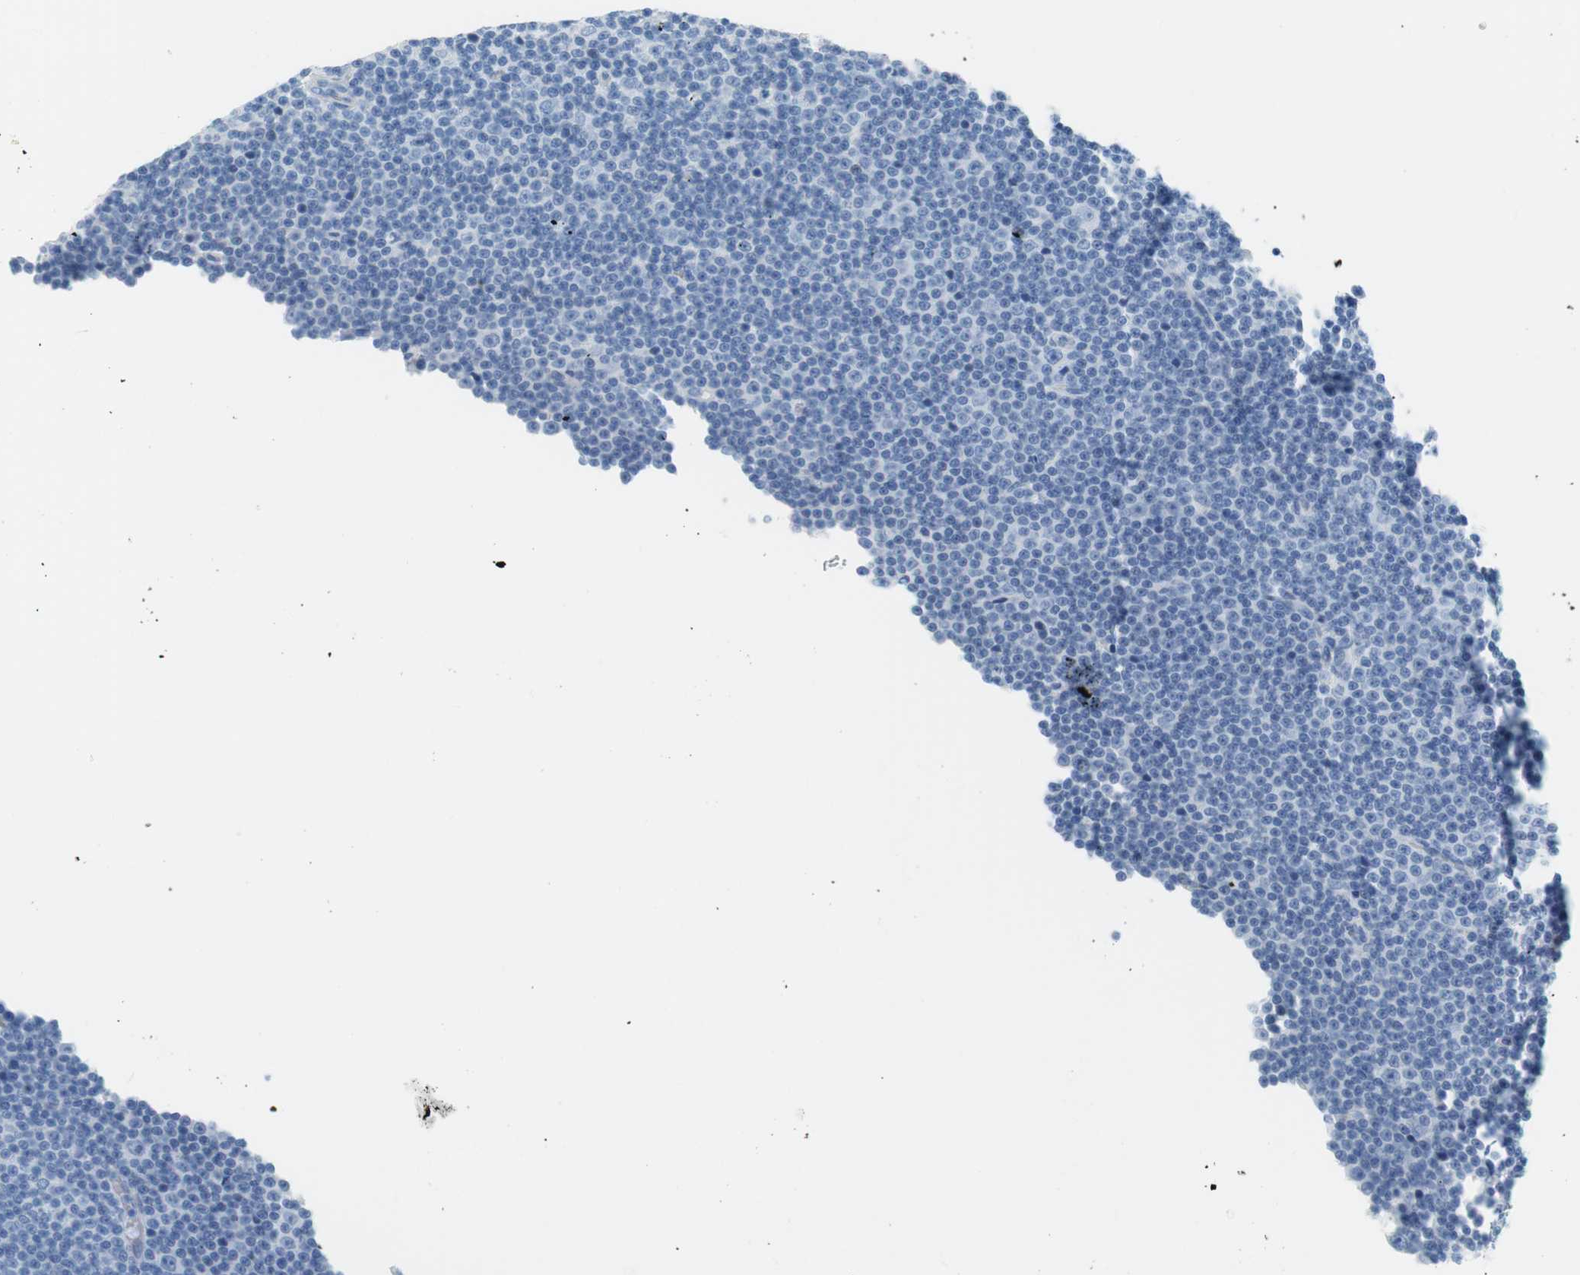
{"staining": {"intensity": "negative", "quantity": "none", "location": "none"}, "tissue": "lymphoma", "cell_type": "Tumor cells", "image_type": "cancer", "snomed": [{"axis": "morphology", "description": "Malignant lymphoma, non-Hodgkin's type, Low grade"}, {"axis": "topography", "description": "Lymph node"}], "caption": "Immunohistochemical staining of human low-grade malignant lymphoma, non-Hodgkin's type reveals no significant positivity in tumor cells.", "gene": "MYH1", "patient": {"sex": "female", "age": 67}}